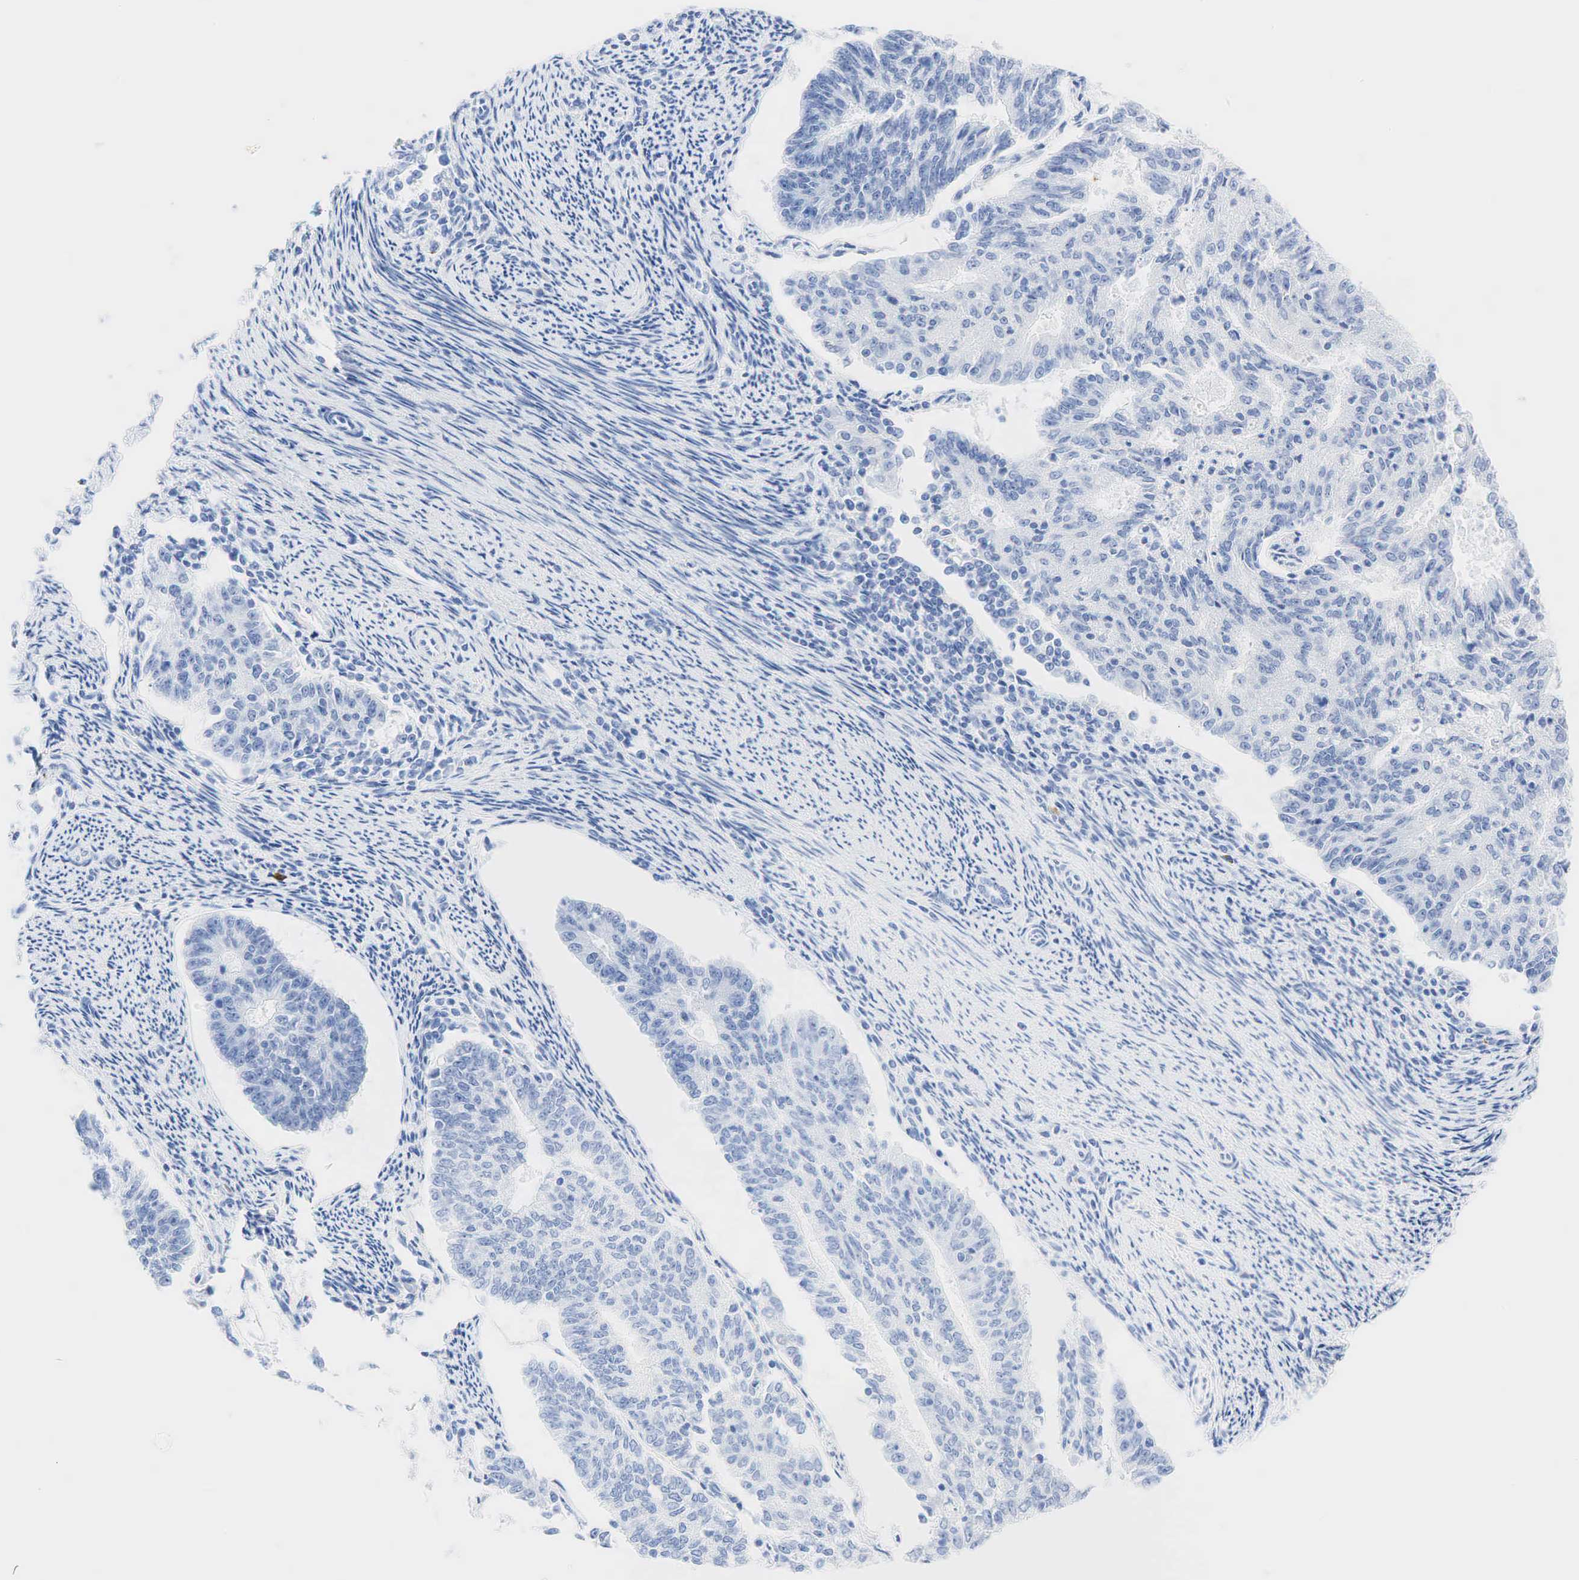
{"staining": {"intensity": "negative", "quantity": "none", "location": "none"}, "tissue": "endometrial cancer", "cell_type": "Tumor cells", "image_type": "cancer", "snomed": [{"axis": "morphology", "description": "Adenocarcinoma, NOS"}, {"axis": "topography", "description": "Endometrium"}], "caption": "This is an immunohistochemistry micrograph of human adenocarcinoma (endometrial). There is no staining in tumor cells.", "gene": "INHA", "patient": {"sex": "female", "age": 56}}